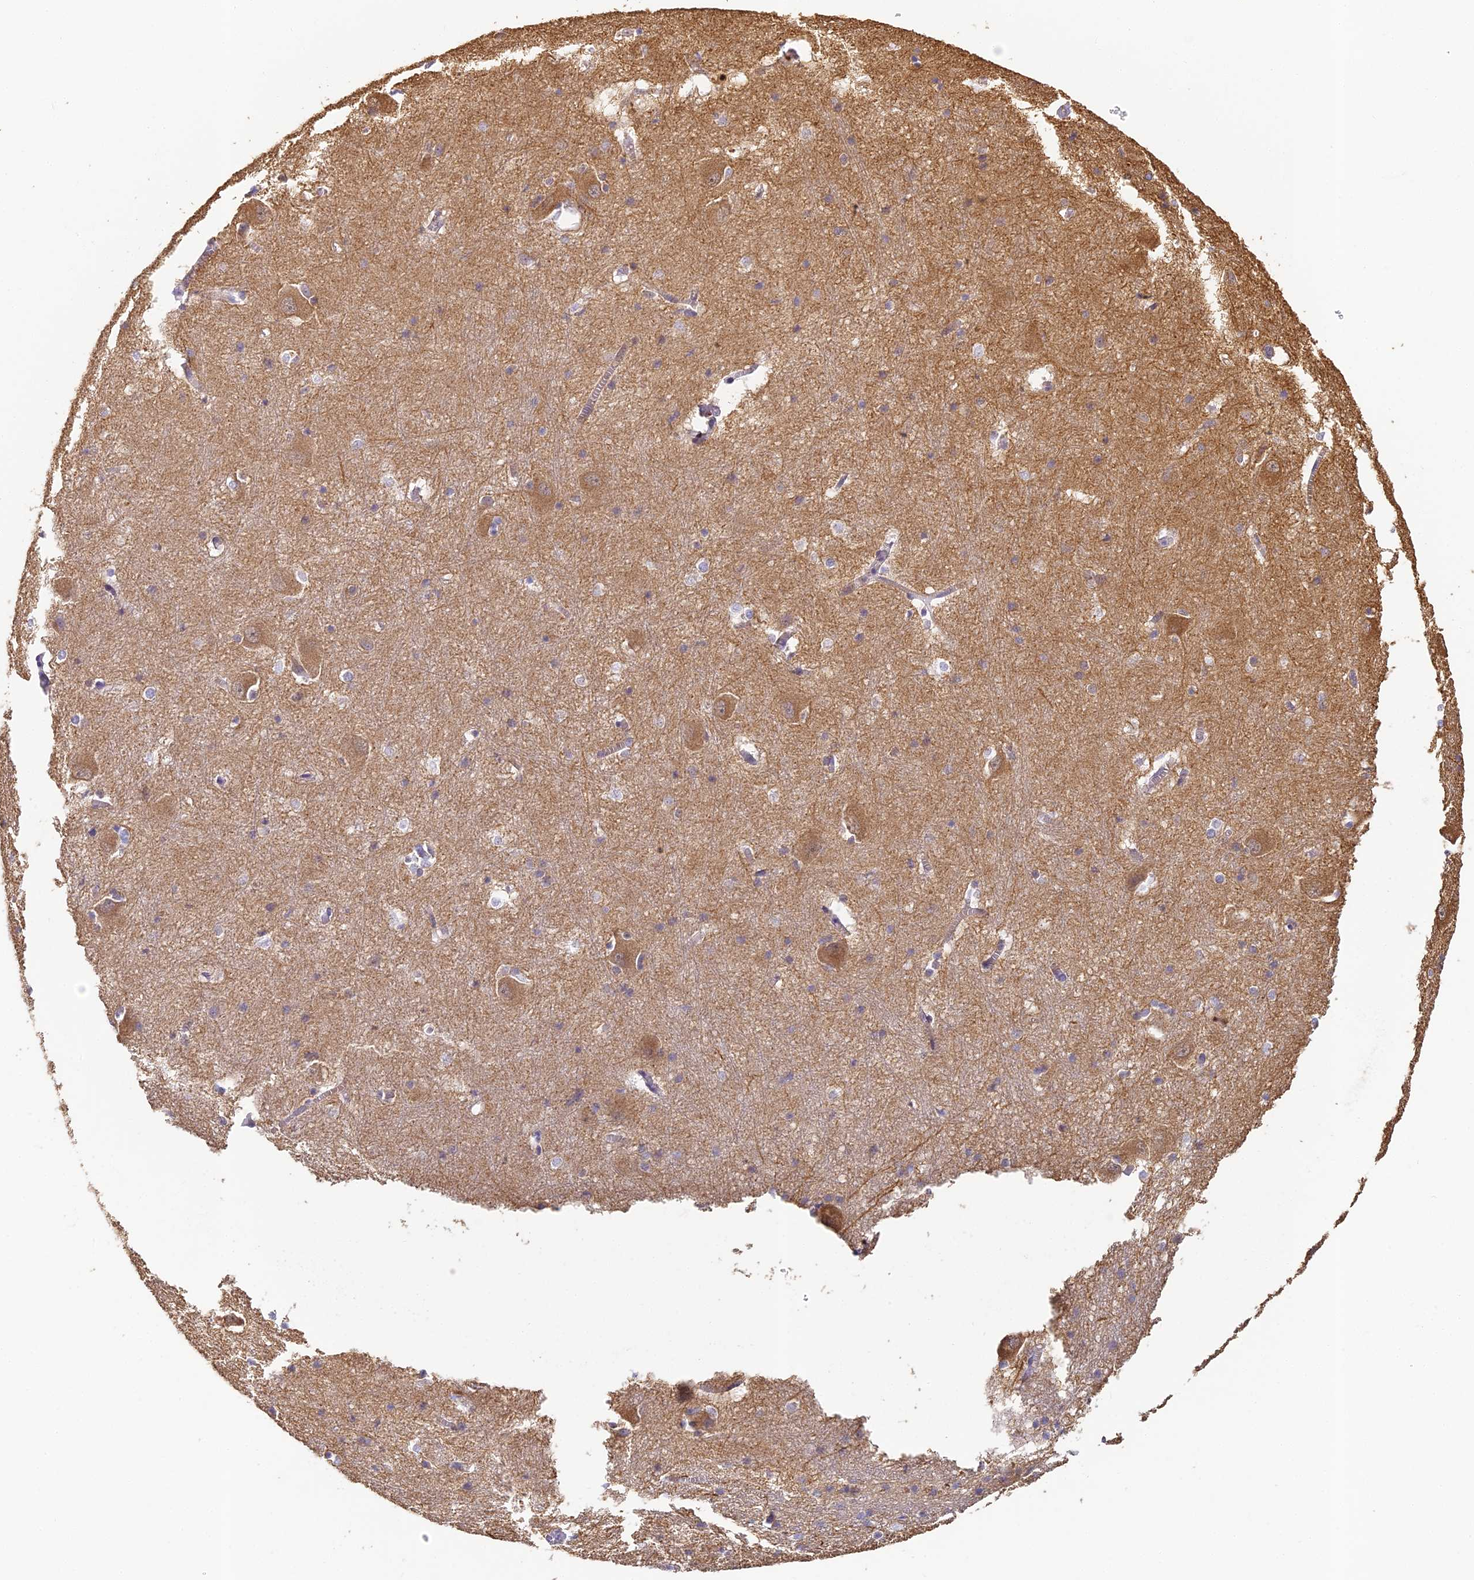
{"staining": {"intensity": "negative", "quantity": "none", "location": "none"}, "tissue": "caudate", "cell_type": "Glial cells", "image_type": "normal", "snomed": [{"axis": "morphology", "description": "Normal tissue, NOS"}, {"axis": "topography", "description": "Lateral ventricle wall"}], "caption": "An immunohistochemistry image of benign caudate is shown. There is no staining in glial cells of caudate.", "gene": "YAE1", "patient": {"sex": "male", "age": 37}}